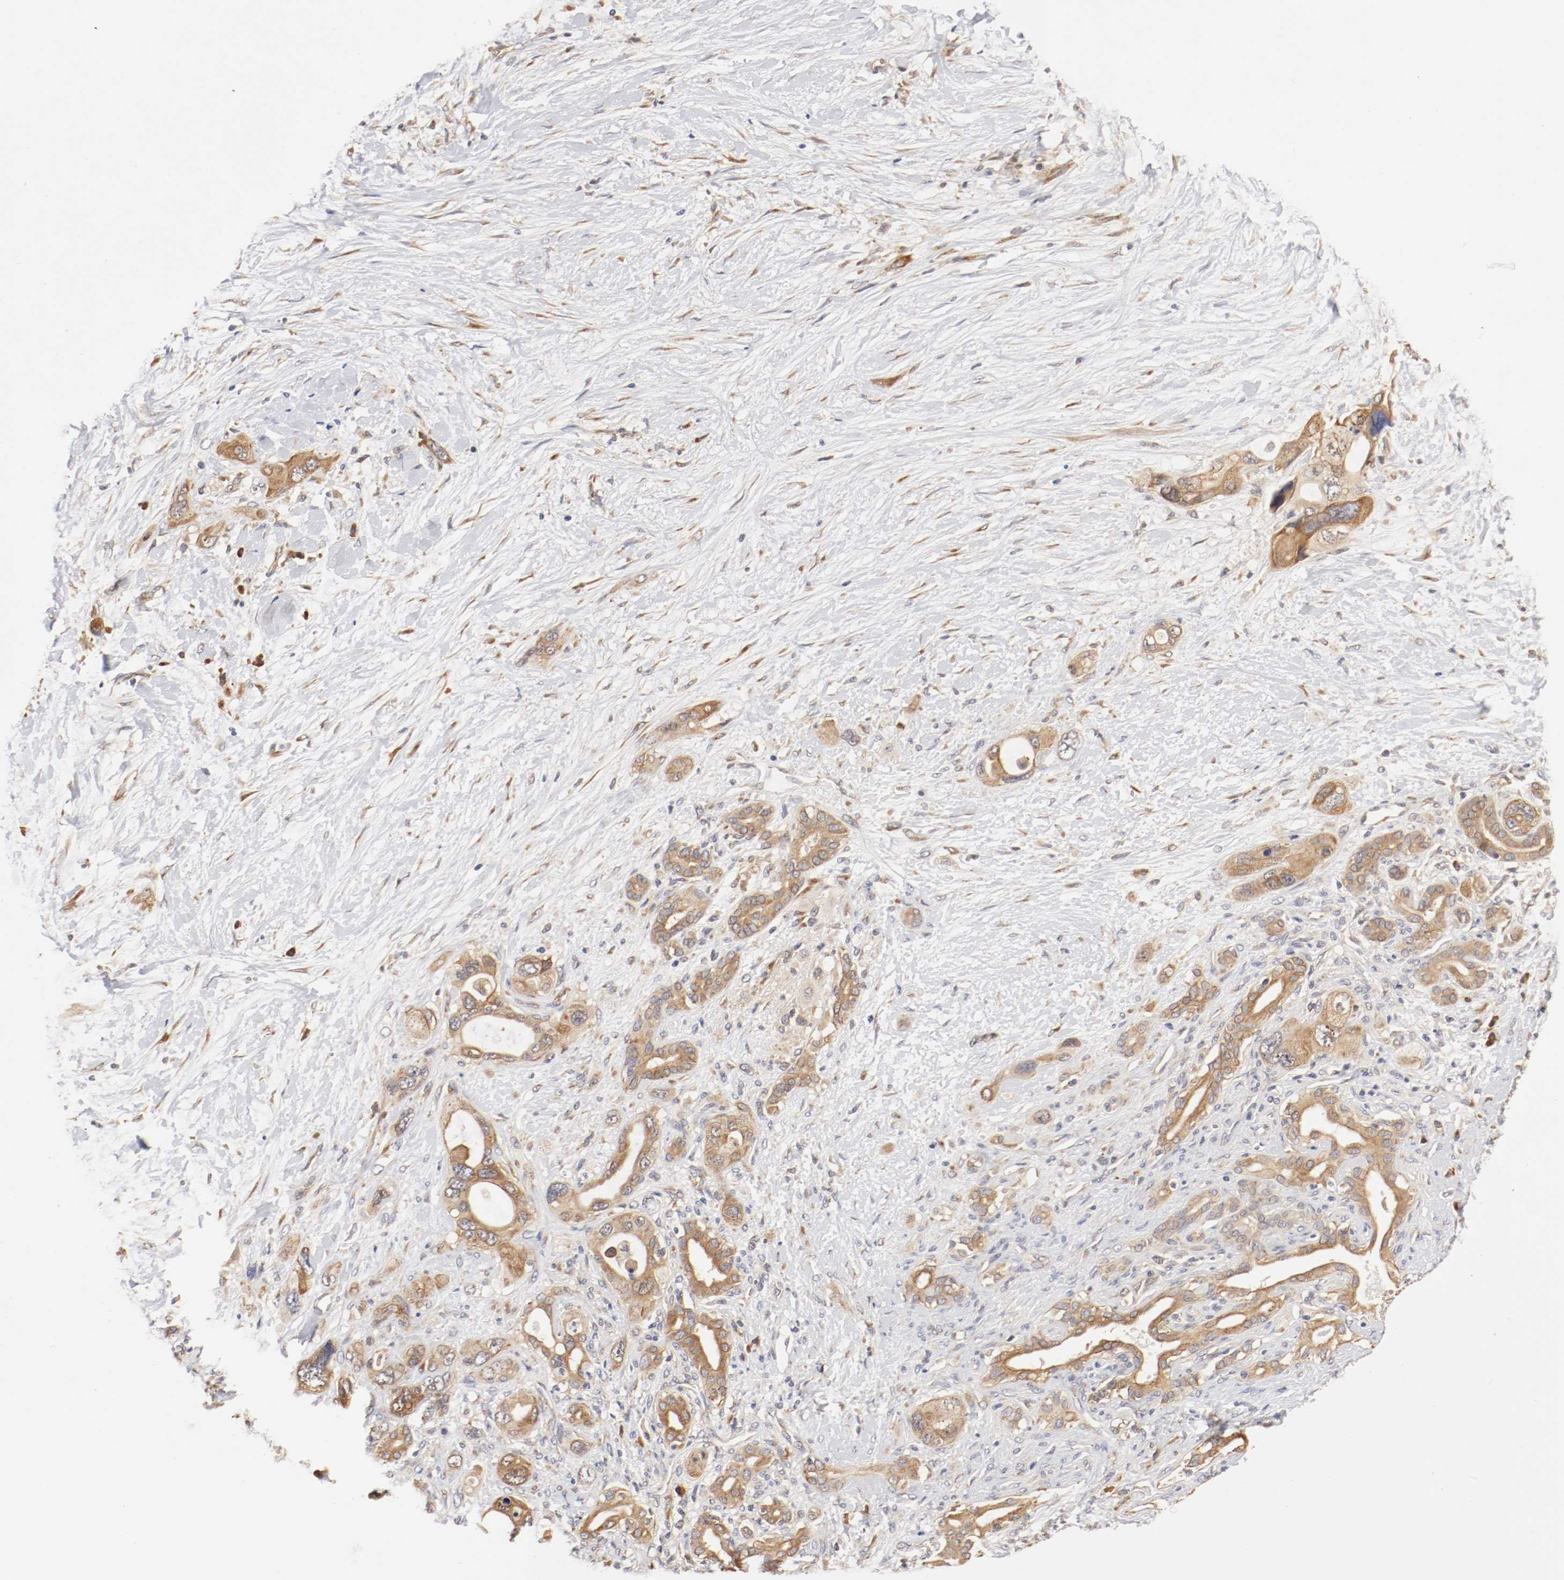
{"staining": {"intensity": "moderate", "quantity": ">75%", "location": "cytoplasmic/membranous"}, "tissue": "pancreatic cancer", "cell_type": "Tumor cells", "image_type": "cancer", "snomed": [{"axis": "morphology", "description": "Adenocarcinoma, NOS"}, {"axis": "topography", "description": "Pancreas"}], "caption": "A brown stain highlights moderate cytoplasmic/membranous staining of a protein in human pancreatic cancer tumor cells. Using DAB (brown) and hematoxylin (blue) stains, captured at high magnification using brightfield microscopy.", "gene": "FKBP3", "patient": {"sex": "male", "age": 46}}